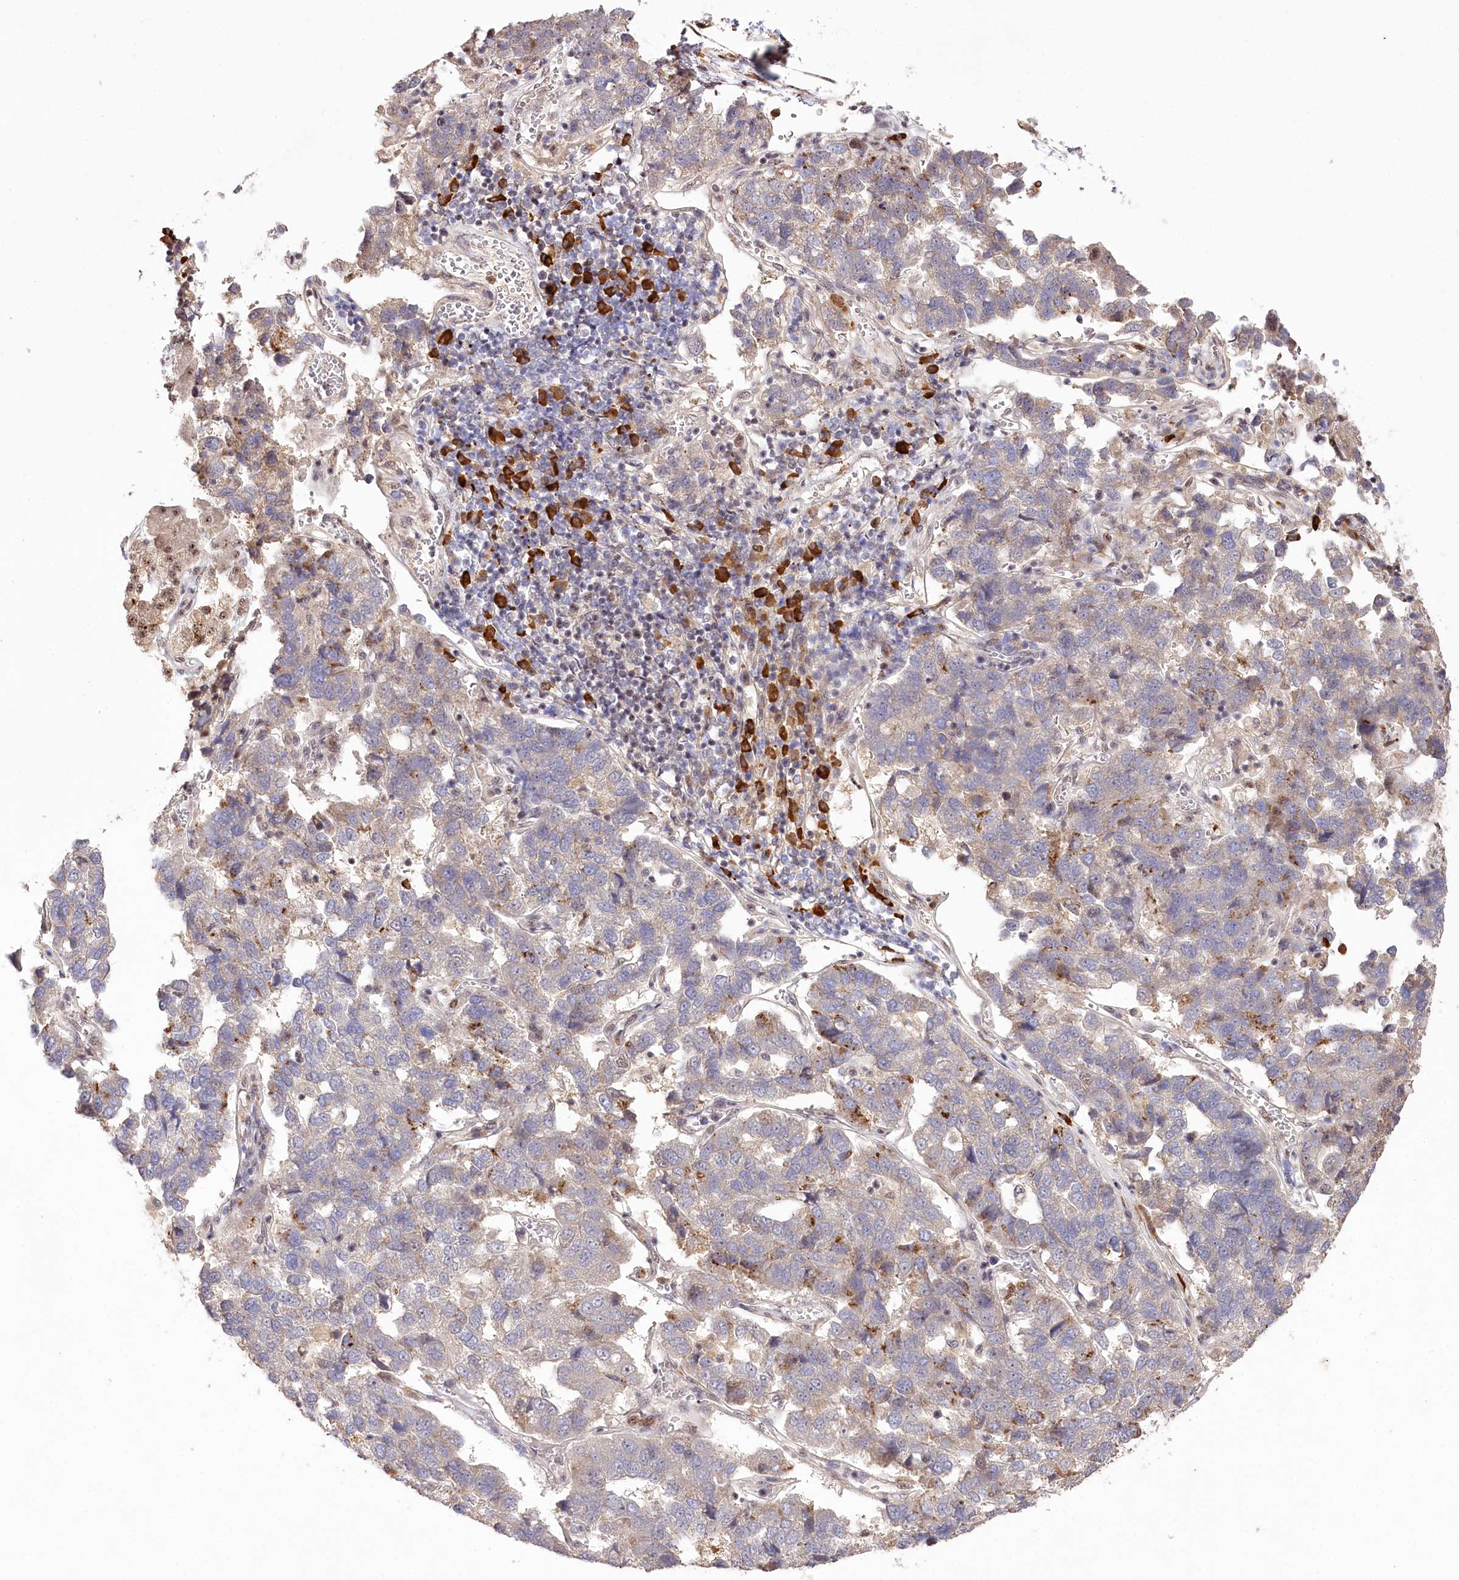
{"staining": {"intensity": "negative", "quantity": "none", "location": "none"}, "tissue": "pancreatic cancer", "cell_type": "Tumor cells", "image_type": "cancer", "snomed": [{"axis": "morphology", "description": "Adenocarcinoma, NOS"}, {"axis": "topography", "description": "Pancreas"}], "caption": "Immunohistochemical staining of human pancreatic cancer exhibits no significant expression in tumor cells. (Stains: DAB (3,3'-diaminobenzidine) immunohistochemistry (IHC) with hematoxylin counter stain, Microscopy: brightfield microscopy at high magnification).", "gene": "PYROXD1", "patient": {"sex": "female", "age": 61}}